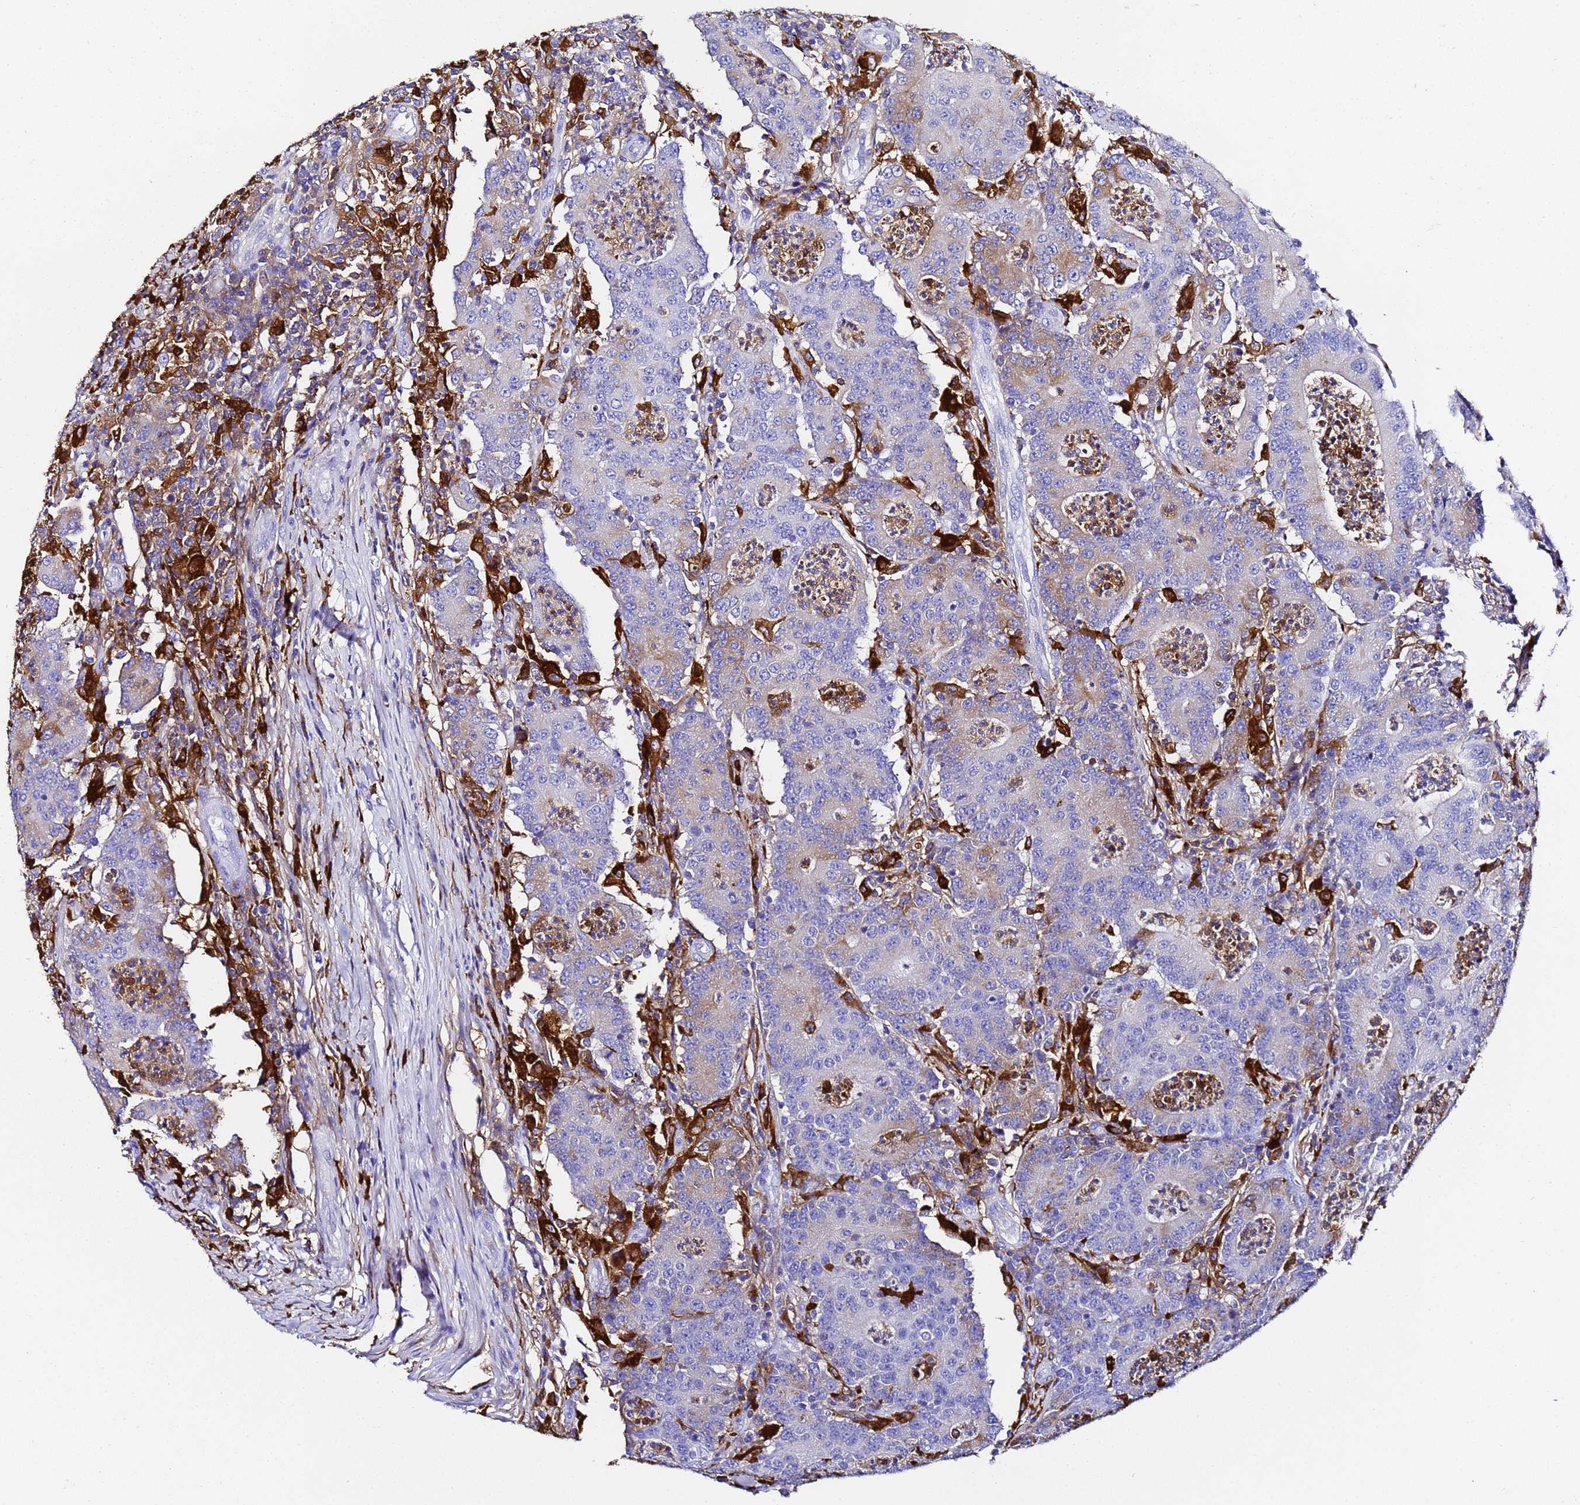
{"staining": {"intensity": "weak", "quantity": "<25%", "location": "cytoplasmic/membranous"}, "tissue": "colorectal cancer", "cell_type": "Tumor cells", "image_type": "cancer", "snomed": [{"axis": "morphology", "description": "Adenocarcinoma, NOS"}, {"axis": "topography", "description": "Colon"}], "caption": "This is an immunohistochemistry (IHC) micrograph of colorectal adenocarcinoma. There is no expression in tumor cells.", "gene": "FTL", "patient": {"sex": "male", "age": 83}}